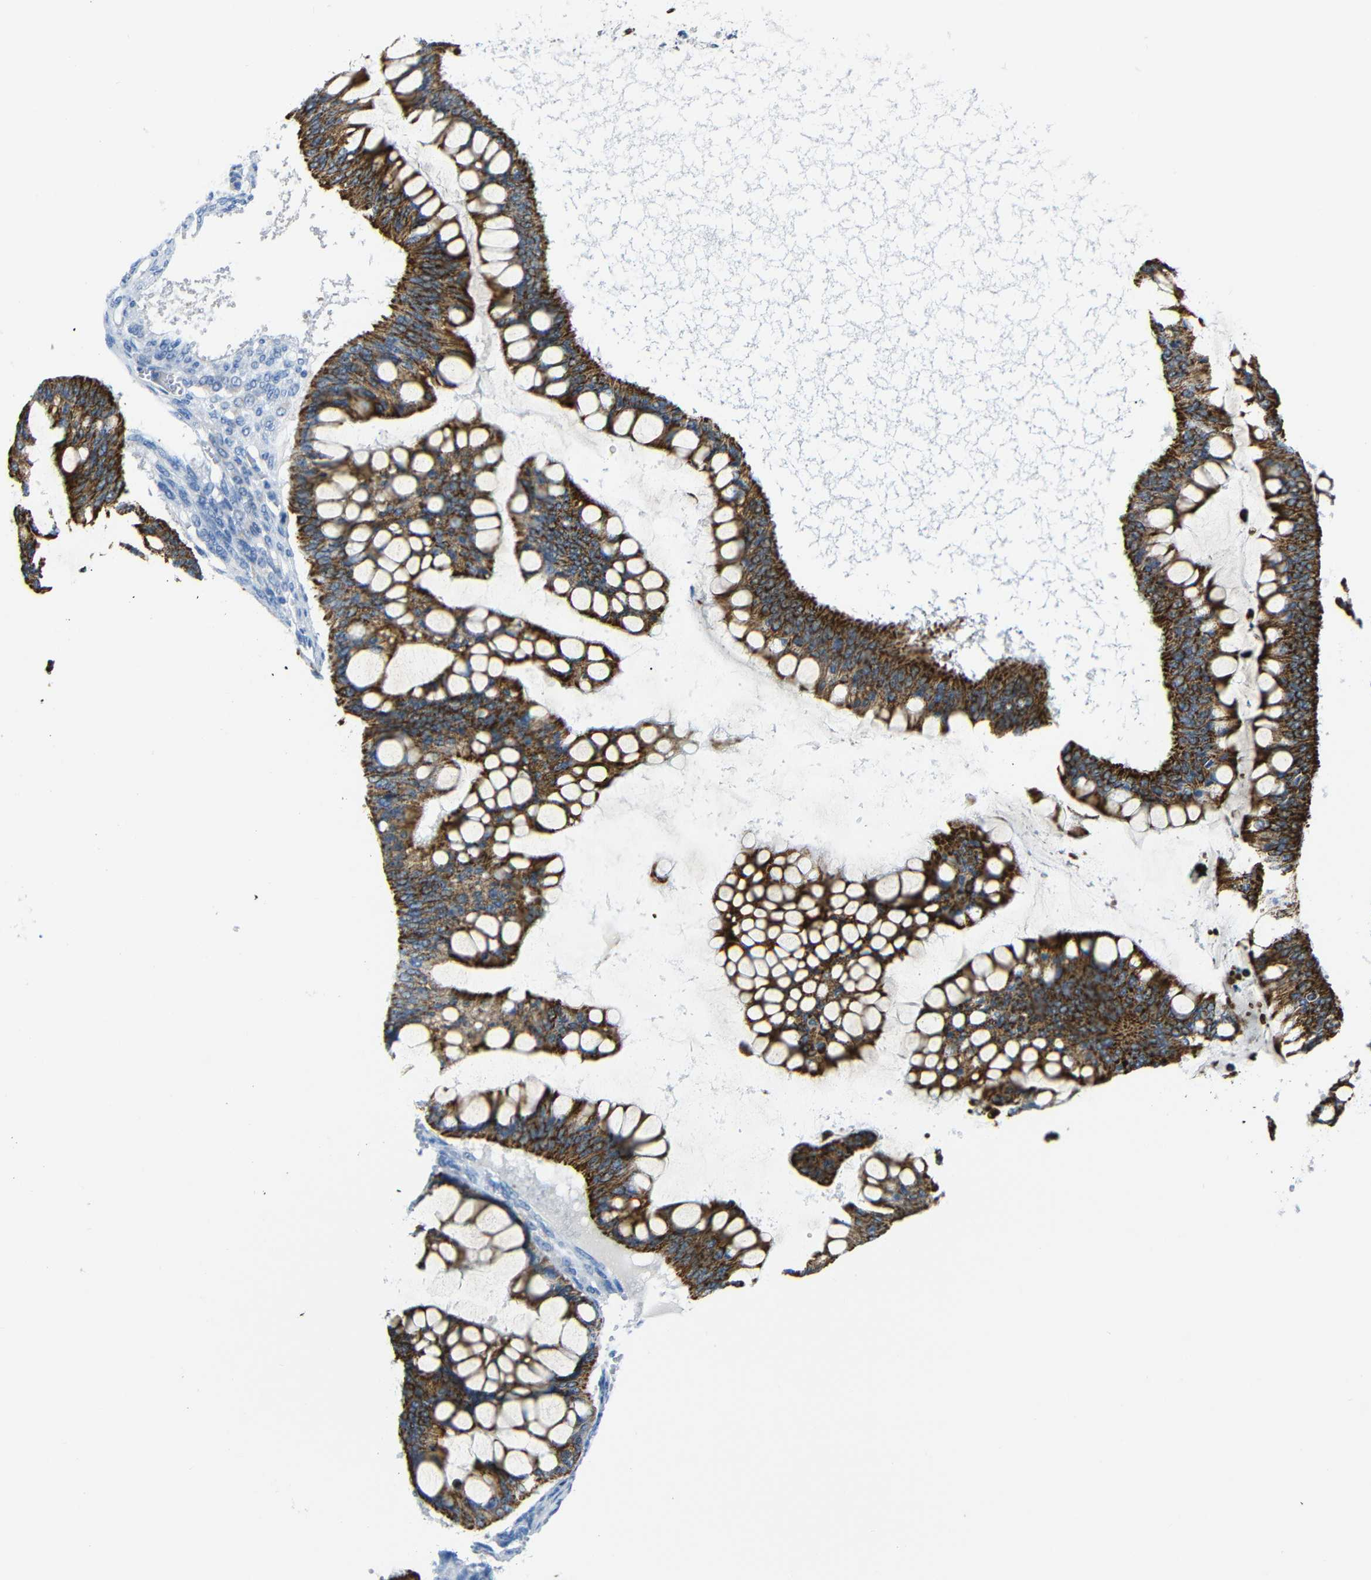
{"staining": {"intensity": "strong", "quantity": ">75%", "location": "cytoplasmic/membranous"}, "tissue": "ovarian cancer", "cell_type": "Tumor cells", "image_type": "cancer", "snomed": [{"axis": "morphology", "description": "Cystadenocarcinoma, mucinous, NOS"}, {"axis": "topography", "description": "Ovary"}], "caption": "Immunohistochemistry (IHC) image of ovarian cancer (mucinous cystadenocarcinoma) stained for a protein (brown), which exhibits high levels of strong cytoplasmic/membranous positivity in about >75% of tumor cells.", "gene": "C15orf48", "patient": {"sex": "female", "age": 73}}